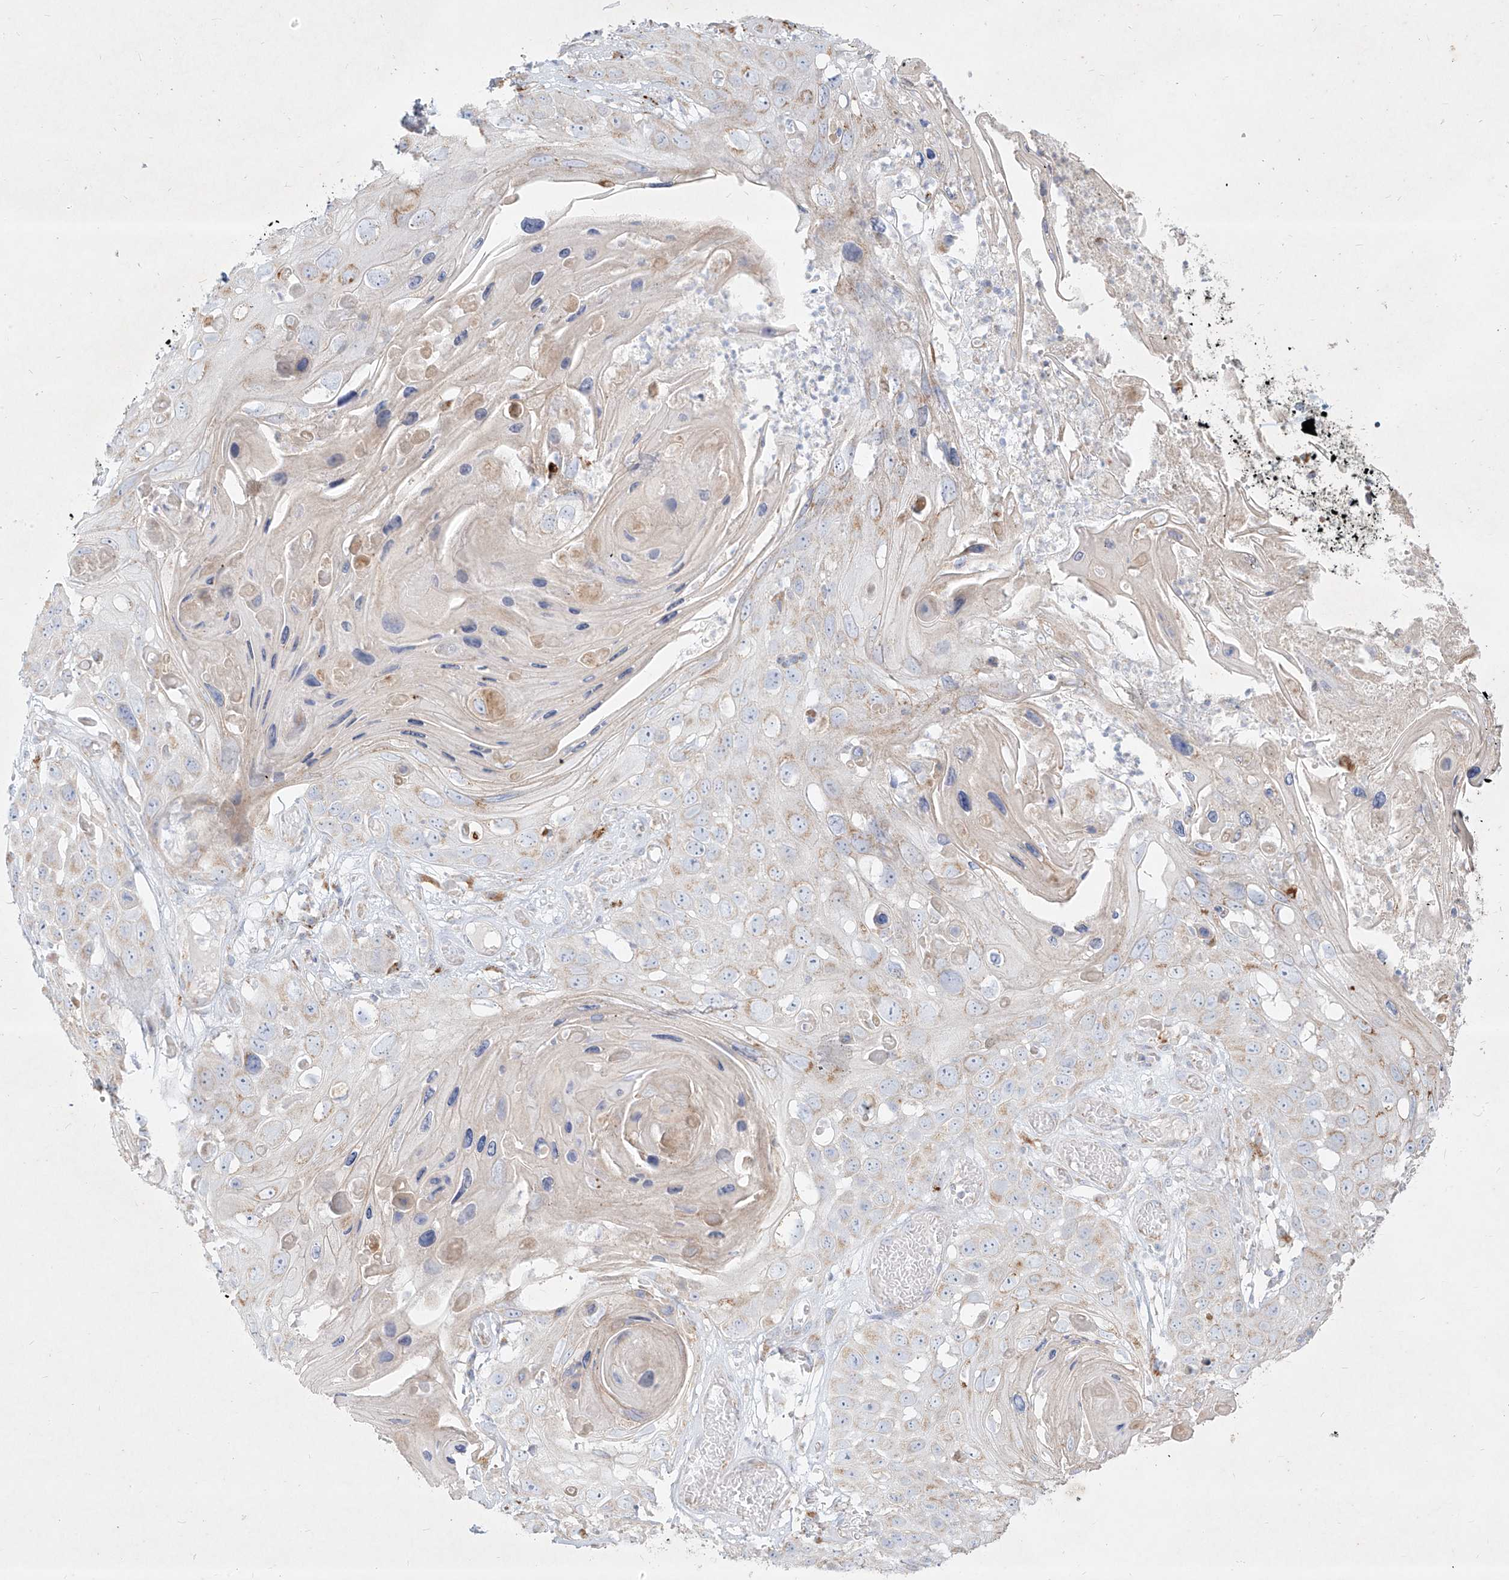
{"staining": {"intensity": "weak", "quantity": "<25%", "location": "cytoplasmic/membranous"}, "tissue": "skin cancer", "cell_type": "Tumor cells", "image_type": "cancer", "snomed": [{"axis": "morphology", "description": "Squamous cell carcinoma, NOS"}, {"axis": "topography", "description": "Skin"}], "caption": "The histopathology image reveals no significant positivity in tumor cells of squamous cell carcinoma (skin).", "gene": "MTX2", "patient": {"sex": "male", "age": 55}}